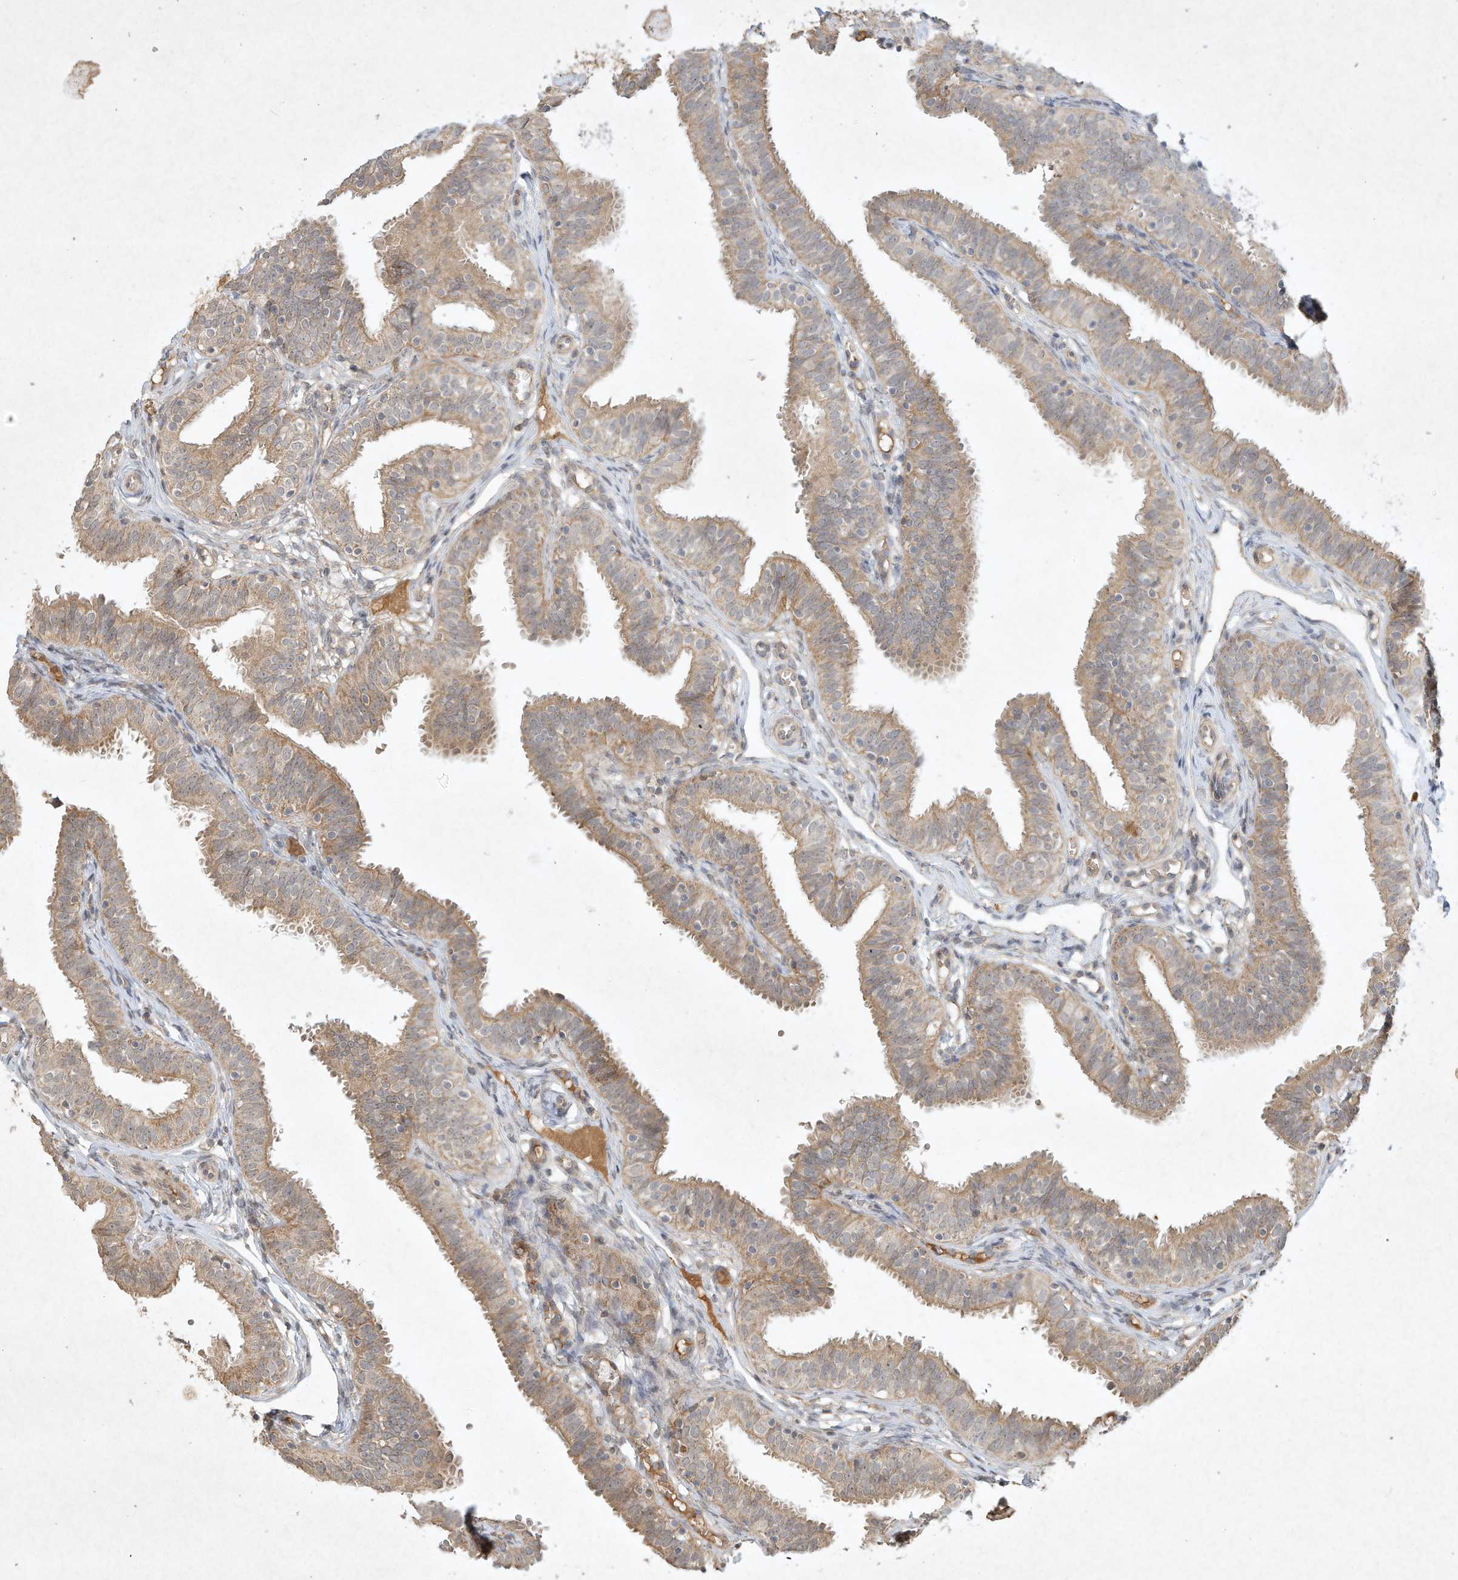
{"staining": {"intensity": "weak", "quantity": ">75%", "location": "cytoplasmic/membranous"}, "tissue": "fallopian tube", "cell_type": "Glandular cells", "image_type": "normal", "snomed": [{"axis": "morphology", "description": "Normal tissue, NOS"}, {"axis": "topography", "description": "Fallopian tube"}], "caption": "An image of fallopian tube stained for a protein exhibits weak cytoplasmic/membranous brown staining in glandular cells. The protein is stained brown, and the nuclei are stained in blue (DAB IHC with brightfield microscopy, high magnification).", "gene": "BTRC", "patient": {"sex": "female", "age": 35}}